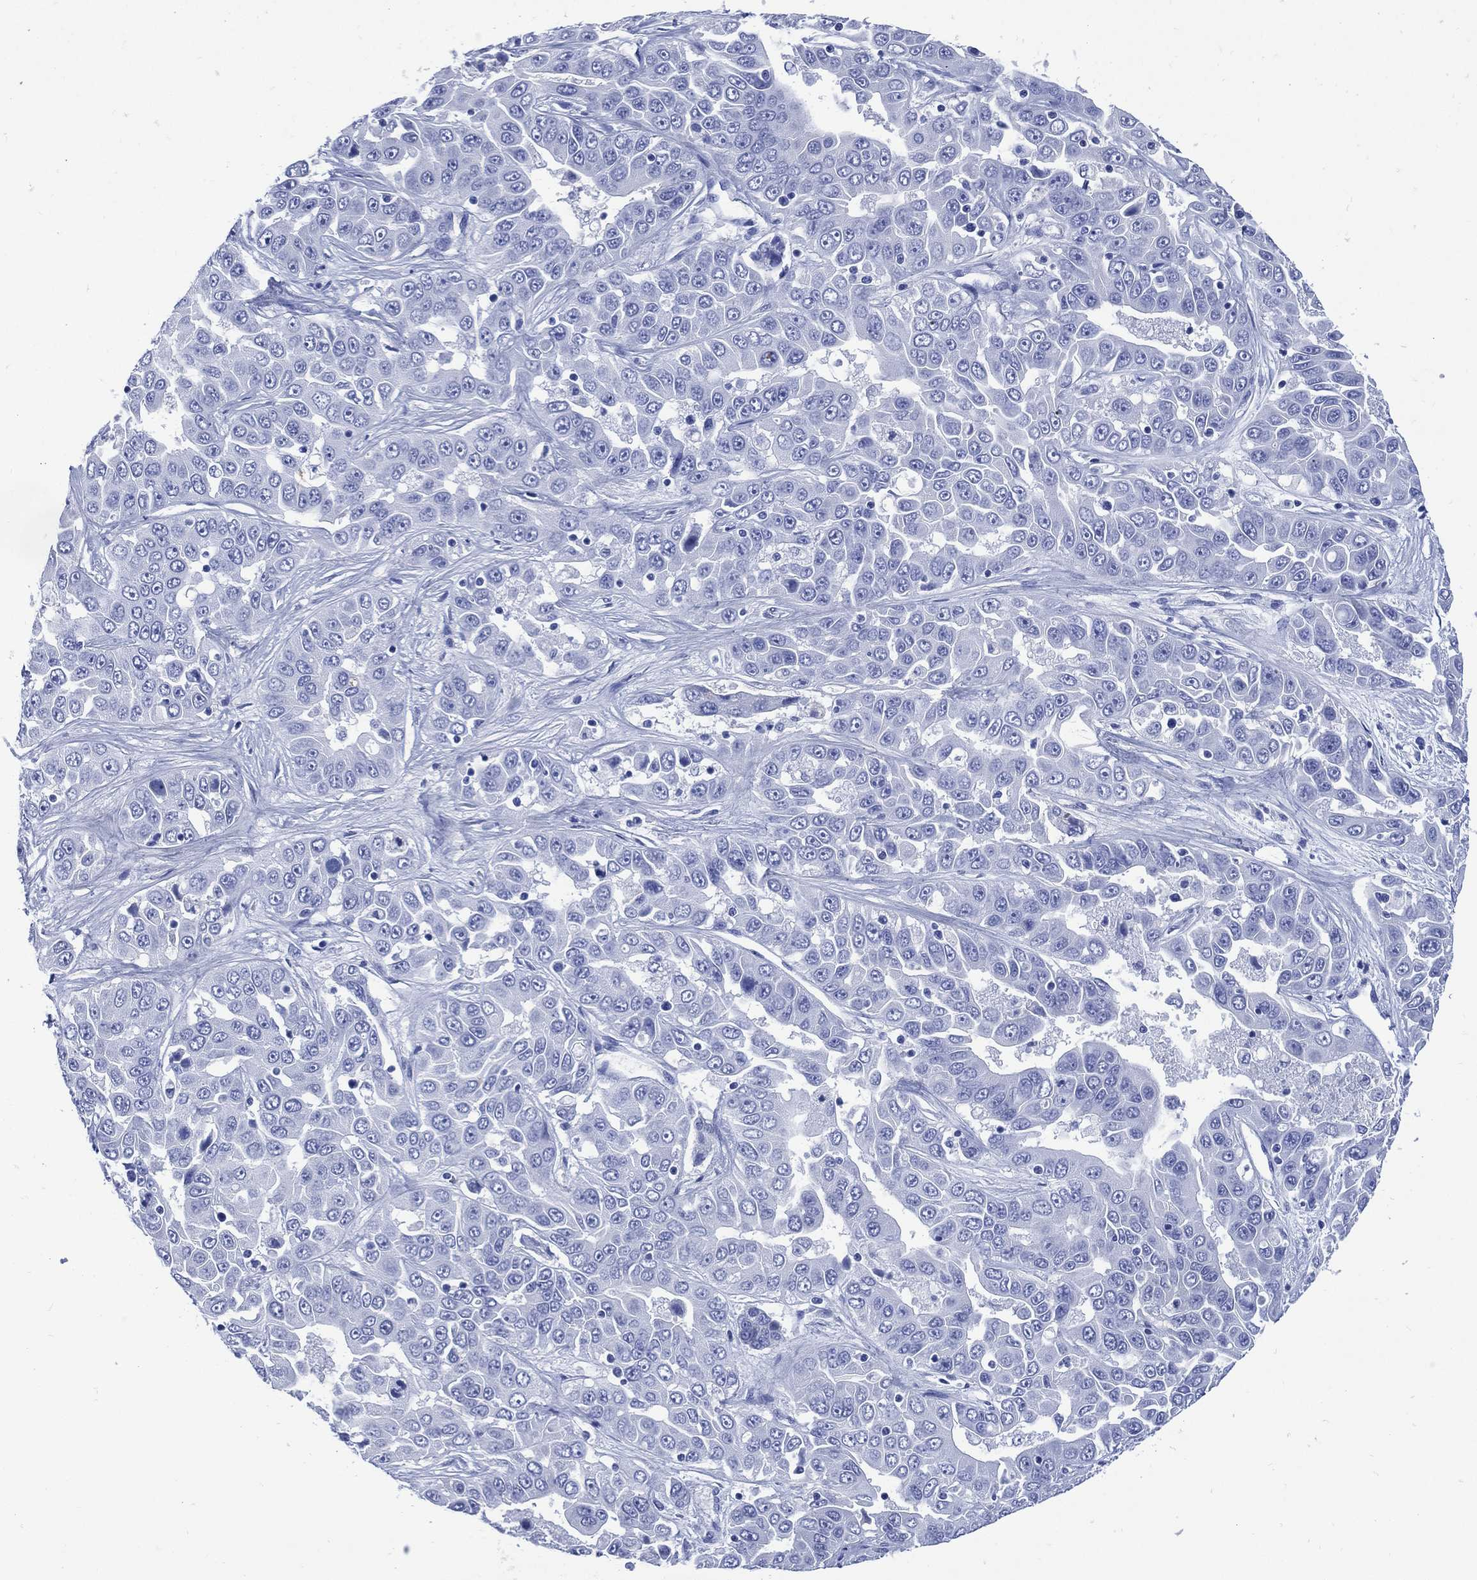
{"staining": {"intensity": "negative", "quantity": "none", "location": "none"}, "tissue": "liver cancer", "cell_type": "Tumor cells", "image_type": "cancer", "snomed": [{"axis": "morphology", "description": "Cholangiocarcinoma"}, {"axis": "topography", "description": "Liver"}], "caption": "An image of human liver cholangiocarcinoma is negative for staining in tumor cells.", "gene": "SHCBP1L", "patient": {"sex": "female", "age": 52}}